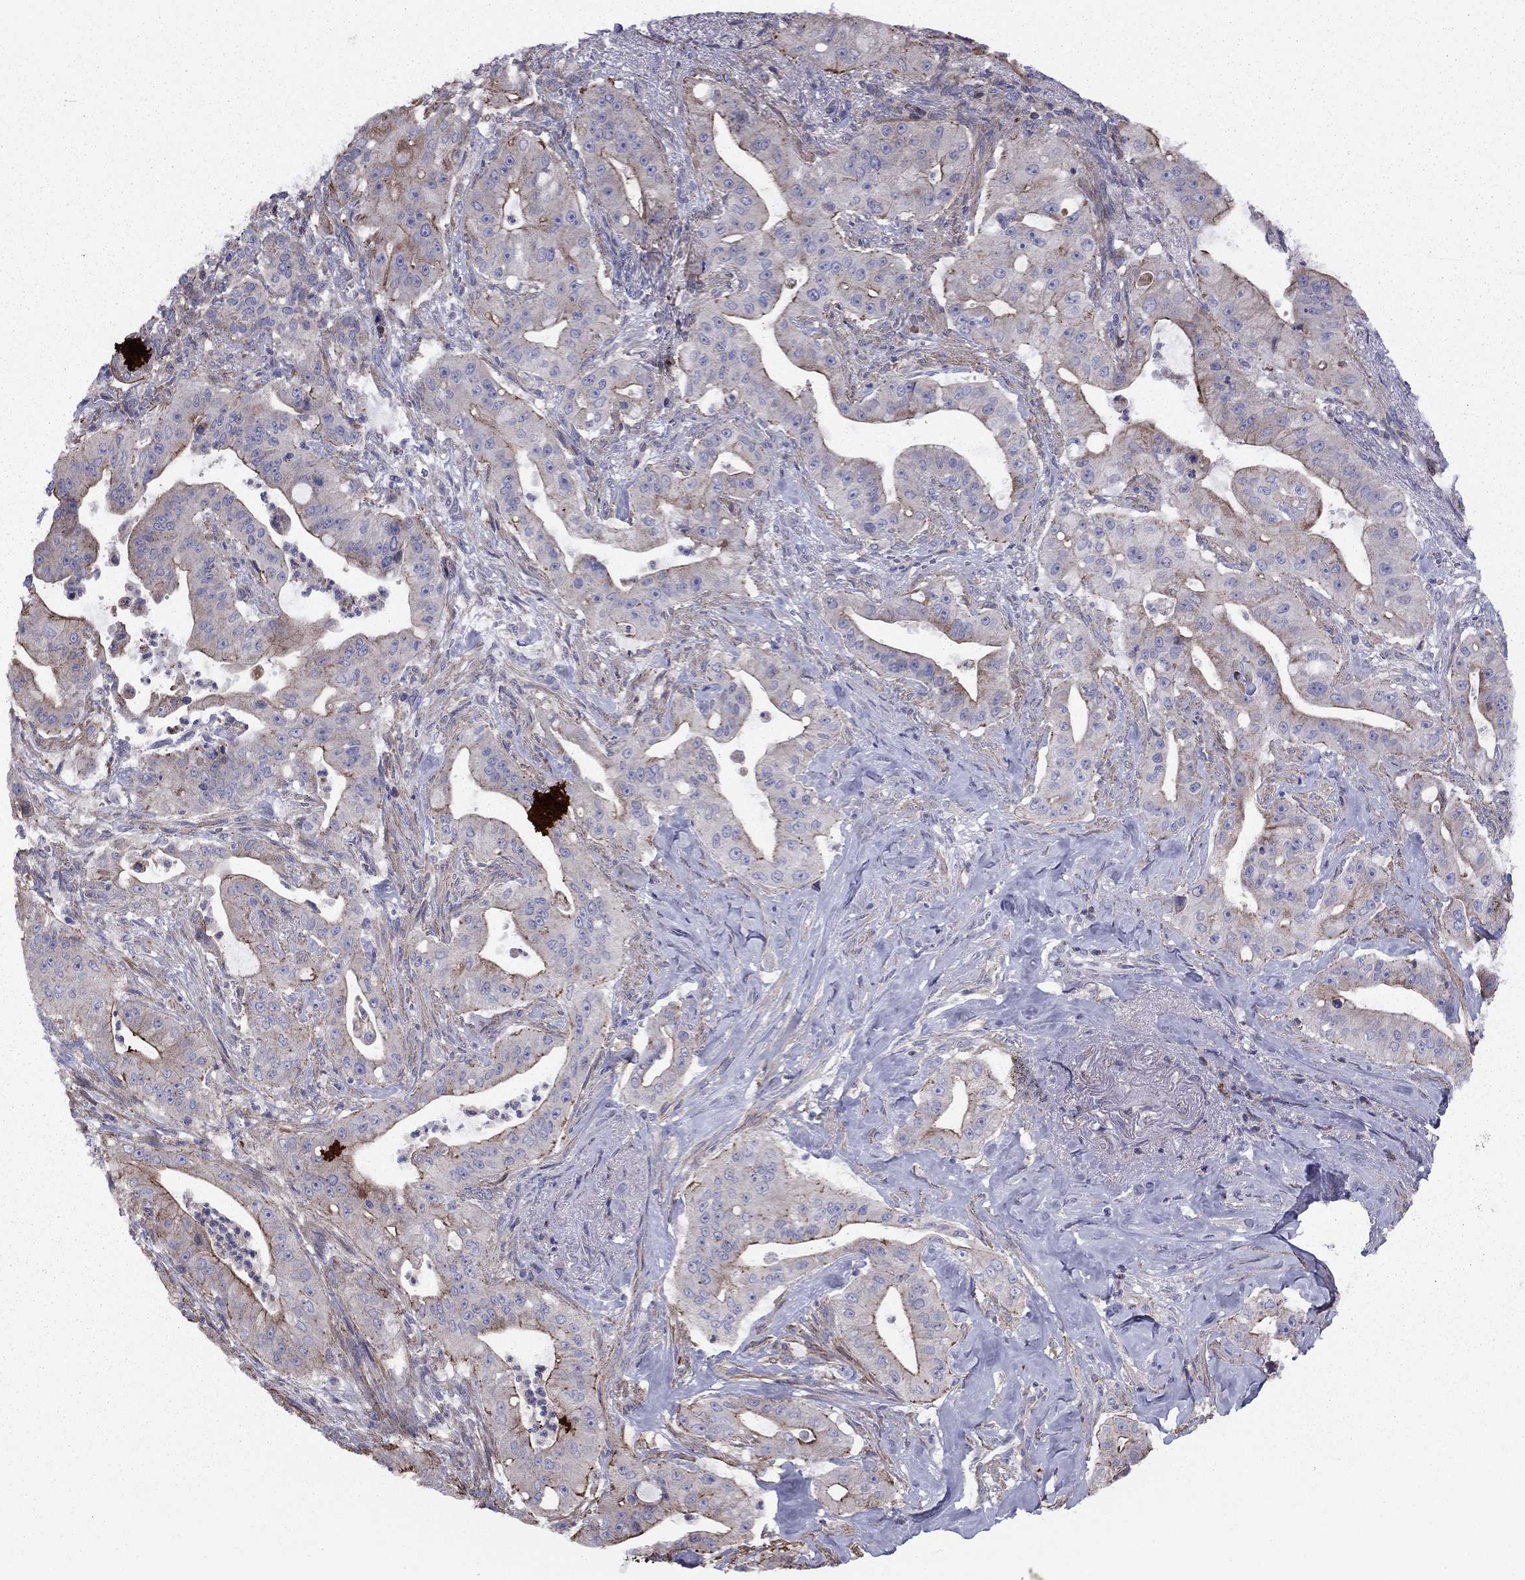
{"staining": {"intensity": "moderate", "quantity": "<25%", "location": "cytoplasmic/membranous"}, "tissue": "pancreatic cancer", "cell_type": "Tumor cells", "image_type": "cancer", "snomed": [{"axis": "morphology", "description": "Normal tissue, NOS"}, {"axis": "morphology", "description": "Inflammation, NOS"}, {"axis": "morphology", "description": "Adenocarcinoma, NOS"}, {"axis": "topography", "description": "Pancreas"}], "caption": "A low amount of moderate cytoplasmic/membranous staining is present in about <25% of tumor cells in pancreatic adenocarcinoma tissue. The staining was performed using DAB (3,3'-diaminobenzidine), with brown indicating positive protein expression. Nuclei are stained blue with hematoxylin.", "gene": "ALG6", "patient": {"sex": "male", "age": 57}}